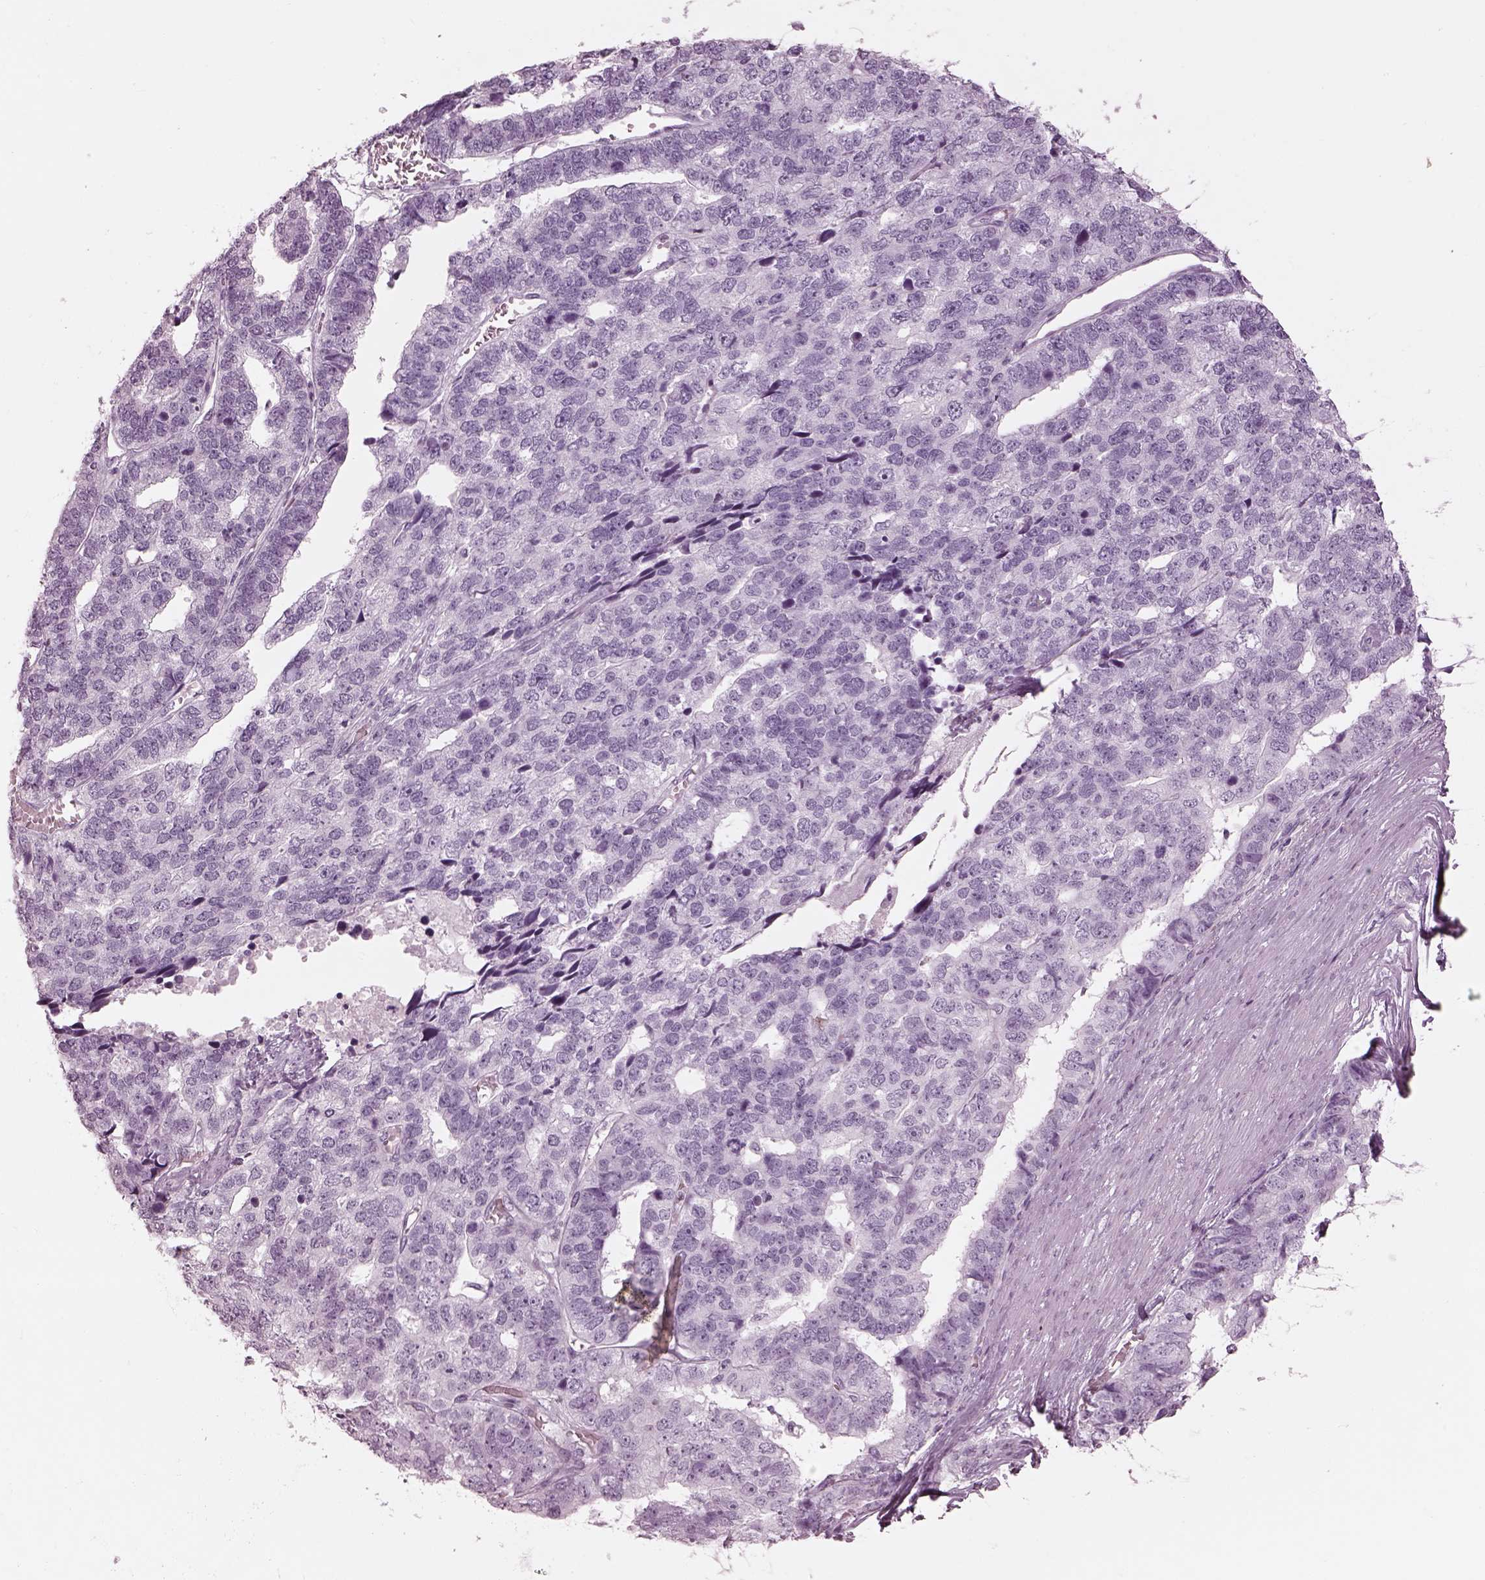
{"staining": {"intensity": "negative", "quantity": "none", "location": "none"}, "tissue": "stomach cancer", "cell_type": "Tumor cells", "image_type": "cancer", "snomed": [{"axis": "morphology", "description": "Adenocarcinoma, NOS"}, {"axis": "topography", "description": "Stomach"}], "caption": "Immunohistochemistry (IHC) histopathology image of stomach cancer stained for a protein (brown), which shows no positivity in tumor cells.", "gene": "OPN4", "patient": {"sex": "male", "age": 69}}